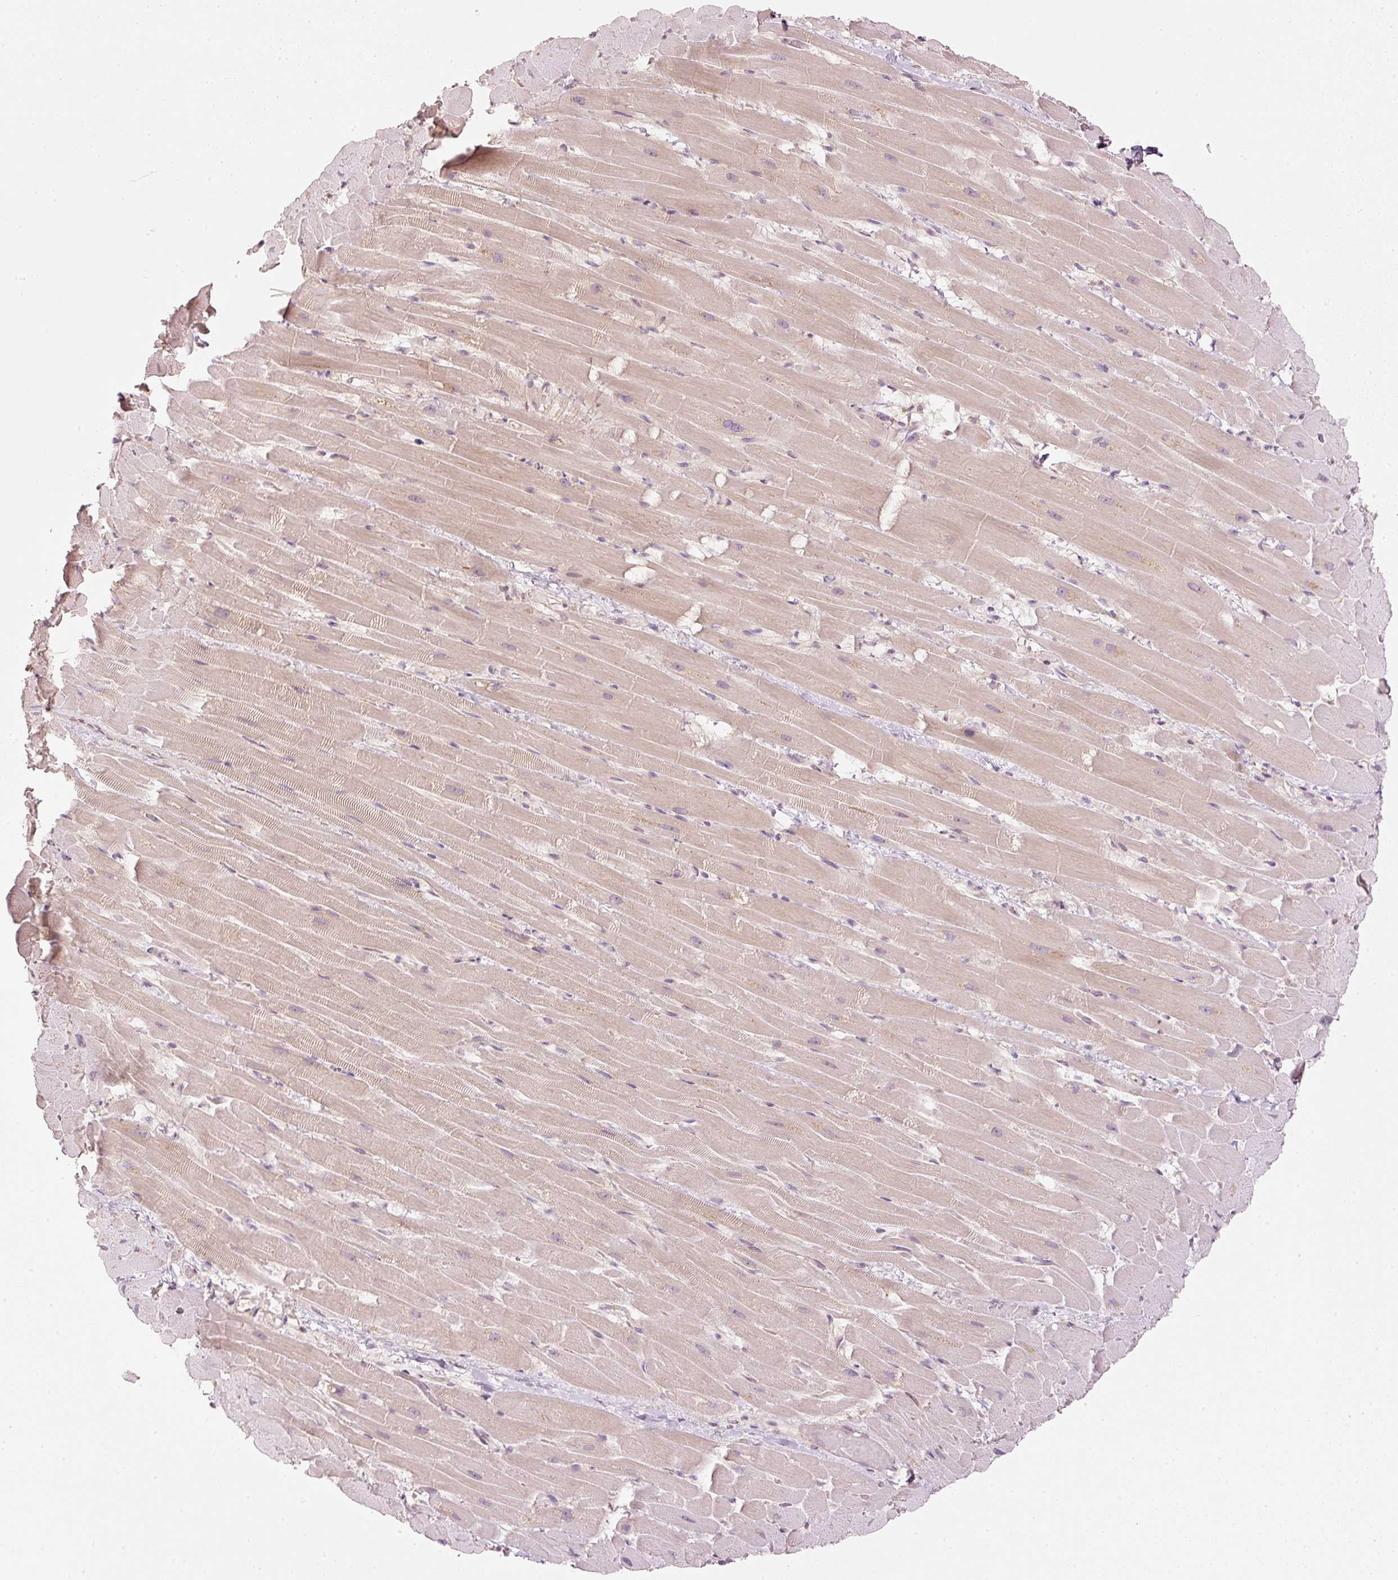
{"staining": {"intensity": "moderate", "quantity": "25%-75%", "location": "cytoplasmic/membranous"}, "tissue": "heart muscle", "cell_type": "Cardiomyocytes", "image_type": "normal", "snomed": [{"axis": "morphology", "description": "Normal tissue, NOS"}, {"axis": "topography", "description": "Heart"}], "caption": "Moderate cytoplasmic/membranous protein expression is identified in about 25%-75% of cardiomyocytes in heart muscle.", "gene": "CDC20B", "patient": {"sex": "male", "age": 37}}